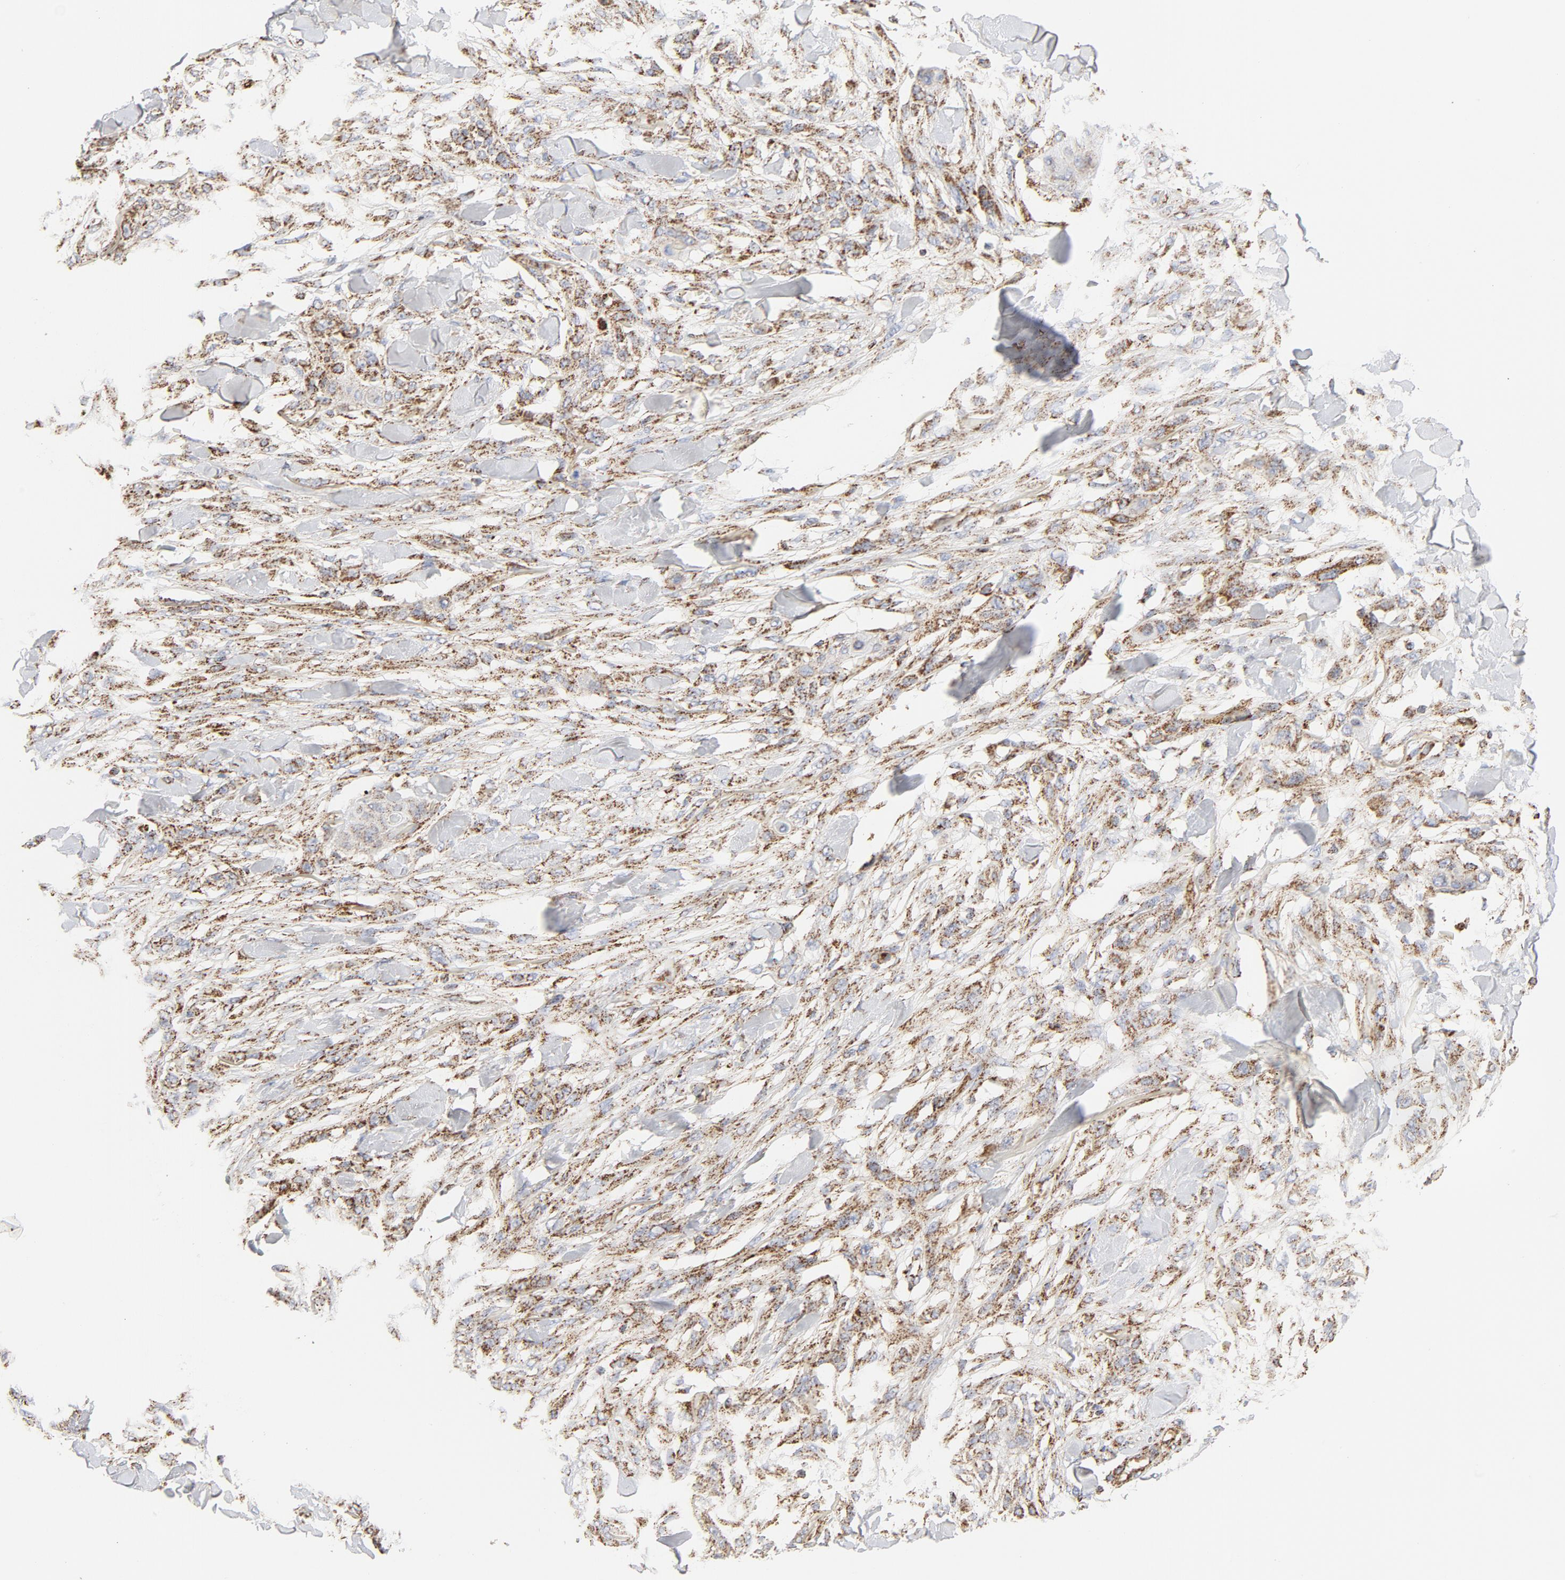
{"staining": {"intensity": "moderate", "quantity": ">75%", "location": "cytoplasmic/membranous"}, "tissue": "skin cancer", "cell_type": "Tumor cells", "image_type": "cancer", "snomed": [{"axis": "morphology", "description": "Normal tissue, NOS"}, {"axis": "morphology", "description": "Squamous cell carcinoma, NOS"}, {"axis": "topography", "description": "Skin"}], "caption": "A medium amount of moderate cytoplasmic/membranous staining is seen in about >75% of tumor cells in skin cancer (squamous cell carcinoma) tissue.", "gene": "PCNX4", "patient": {"sex": "female", "age": 59}}